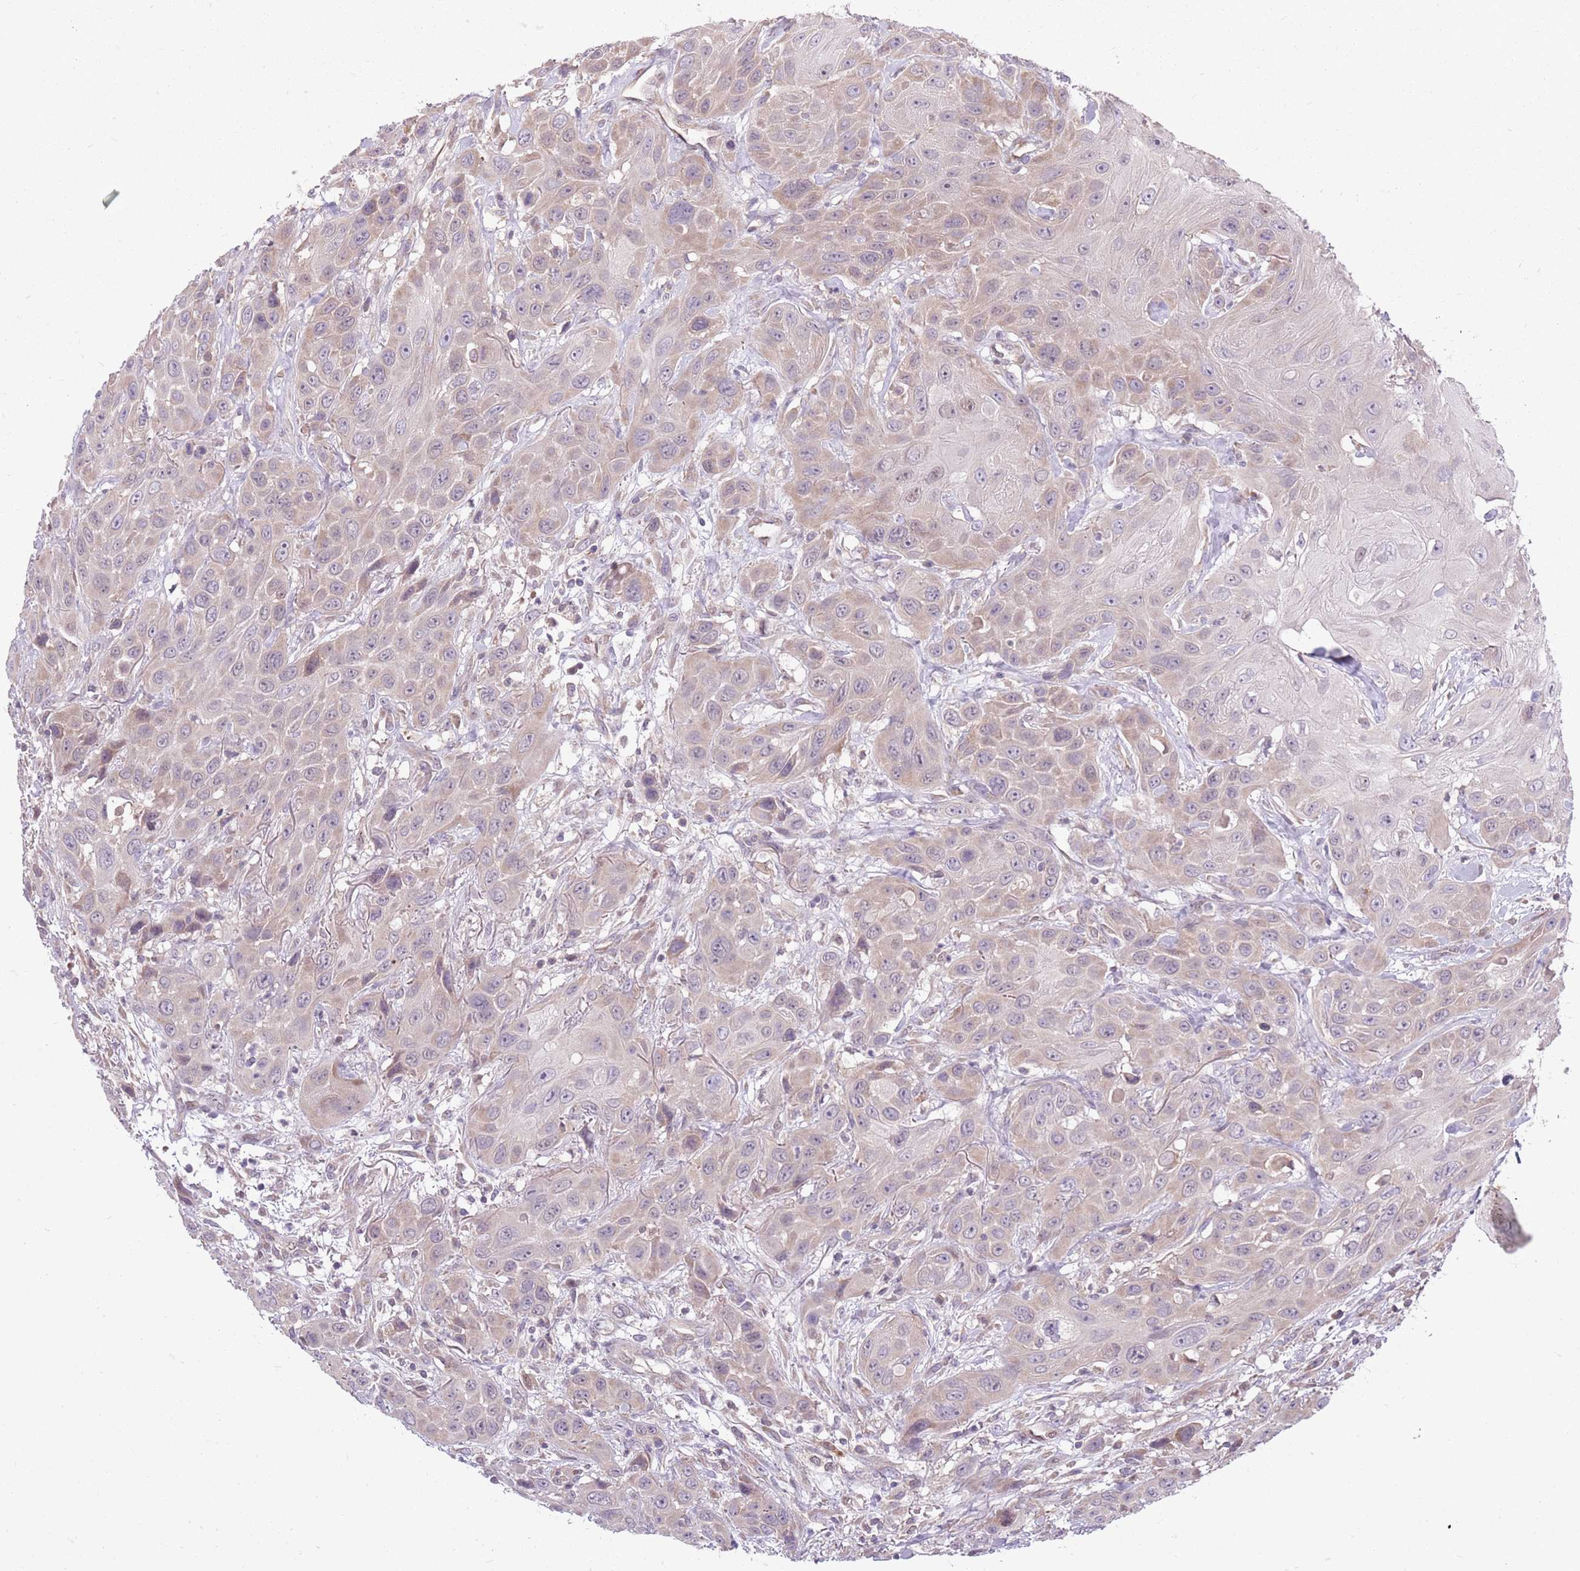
{"staining": {"intensity": "weak", "quantity": "25%-75%", "location": "cytoplasmic/membranous"}, "tissue": "head and neck cancer", "cell_type": "Tumor cells", "image_type": "cancer", "snomed": [{"axis": "morphology", "description": "Squamous cell carcinoma, NOS"}, {"axis": "topography", "description": "Head-Neck"}], "caption": "IHC histopathology image of squamous cell carcinoma (head and neck) stained for a protein (brown), which displays low levels of weak cytoplasmic/membranous positivity in about 25%-75% of tumor cells.", "gene": "PPP1R27", "patient": {"sex": "male", "age": 81}}